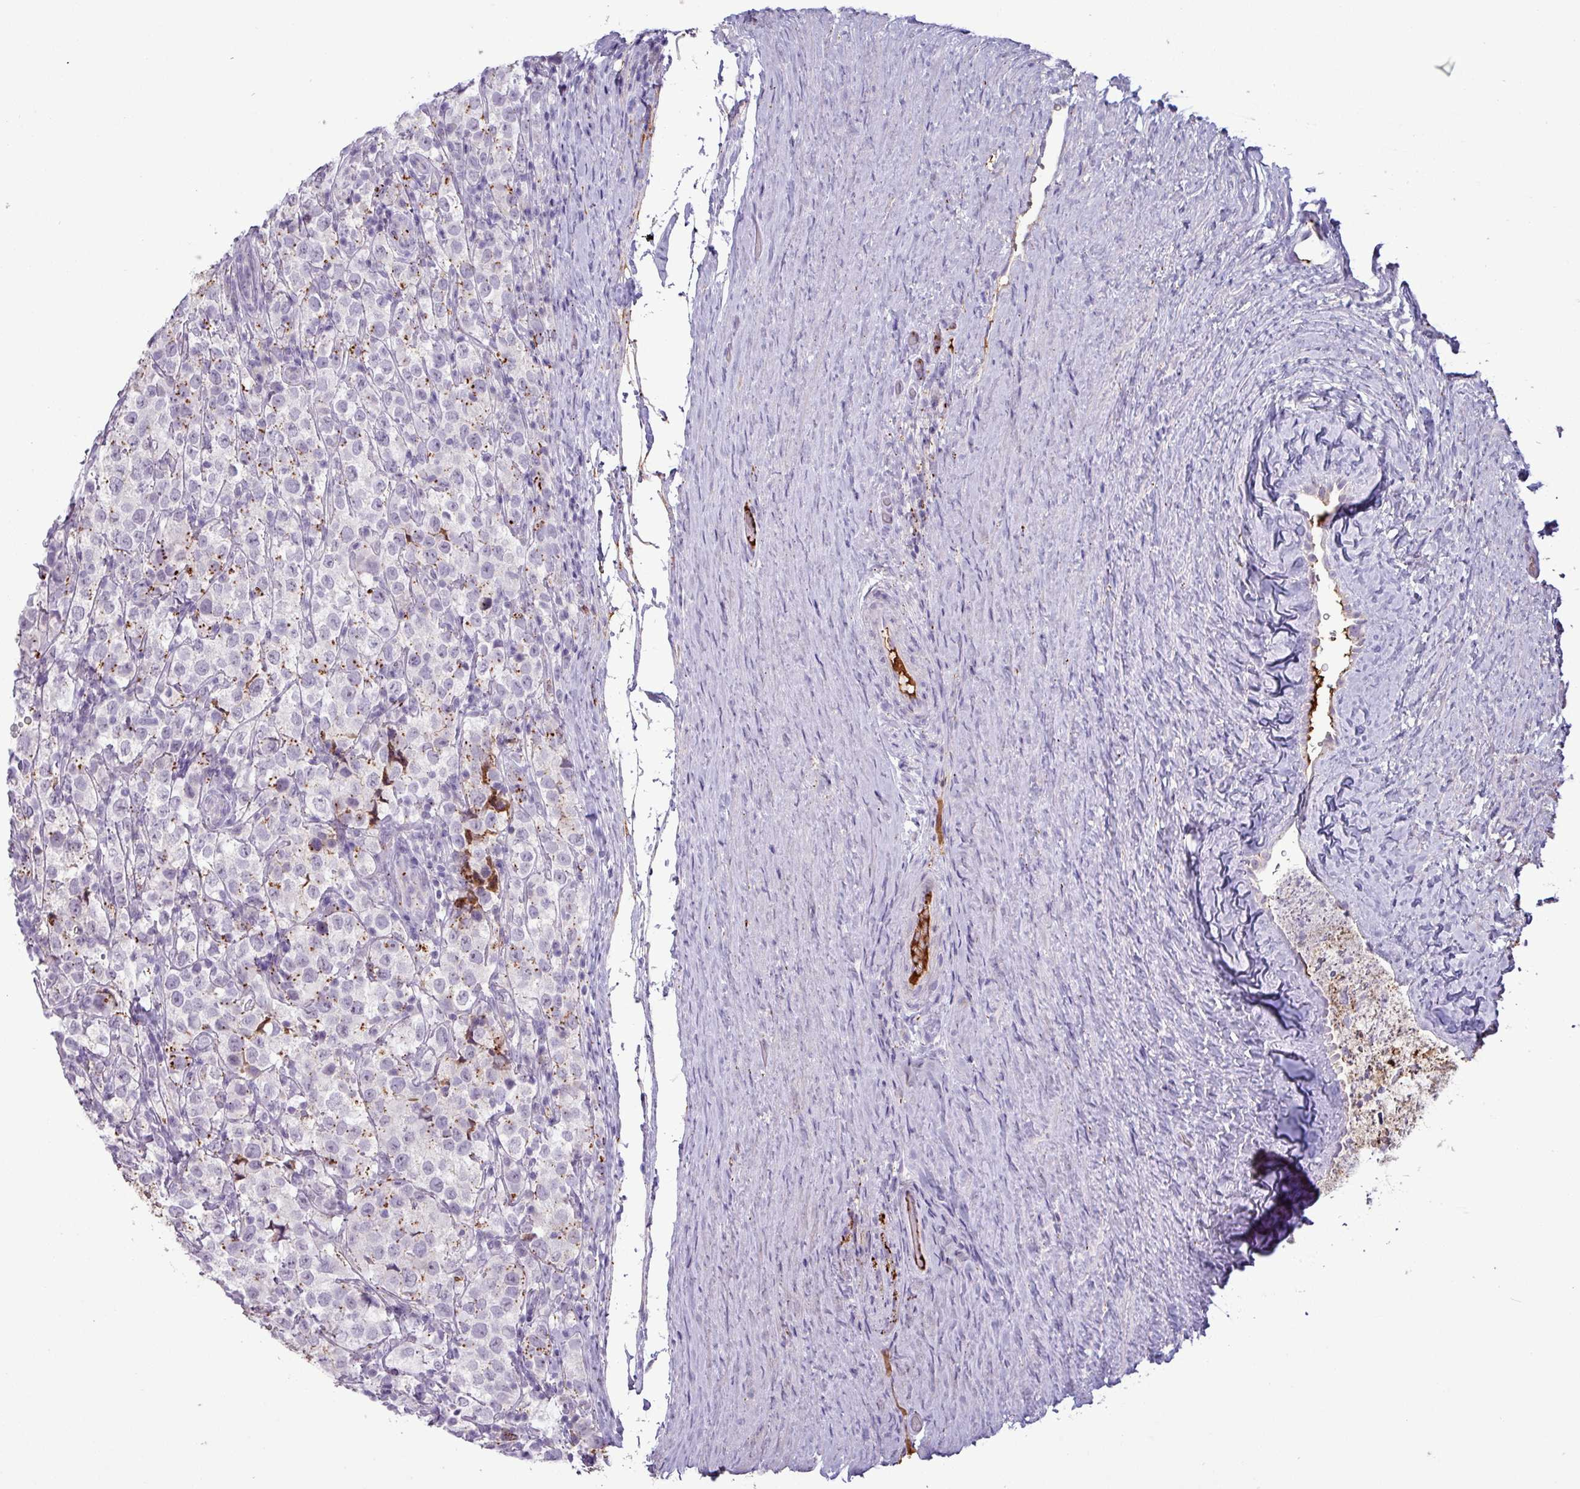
{"staining": {"intensity": "moderate", "quantity": "<25%", "location": "cytoplasmic/membranous"}, "tissue": "testis cancer", "cell_type": "Tumor cells", "image_type": "cancer", "snomed": [{"axis": "morphology", "description": "Seminoma, NOS"}, {"axis": "morphology", "description": "Carcinoma, Embryonal, NOS"}, {"axis": "topography", "description": "Testis"}], "caption": "Embryonal carcinoma (testis) was stained to show a protein in brown. There is low levels of moderate cytoplasmic/membranous positivity in approximately <25% of tumor cells. (brown staining indicates protein expression, while blue staining denotes nuclei).", "gene": "PLIN2", "patient": {"sex": "male", "age": 41}}